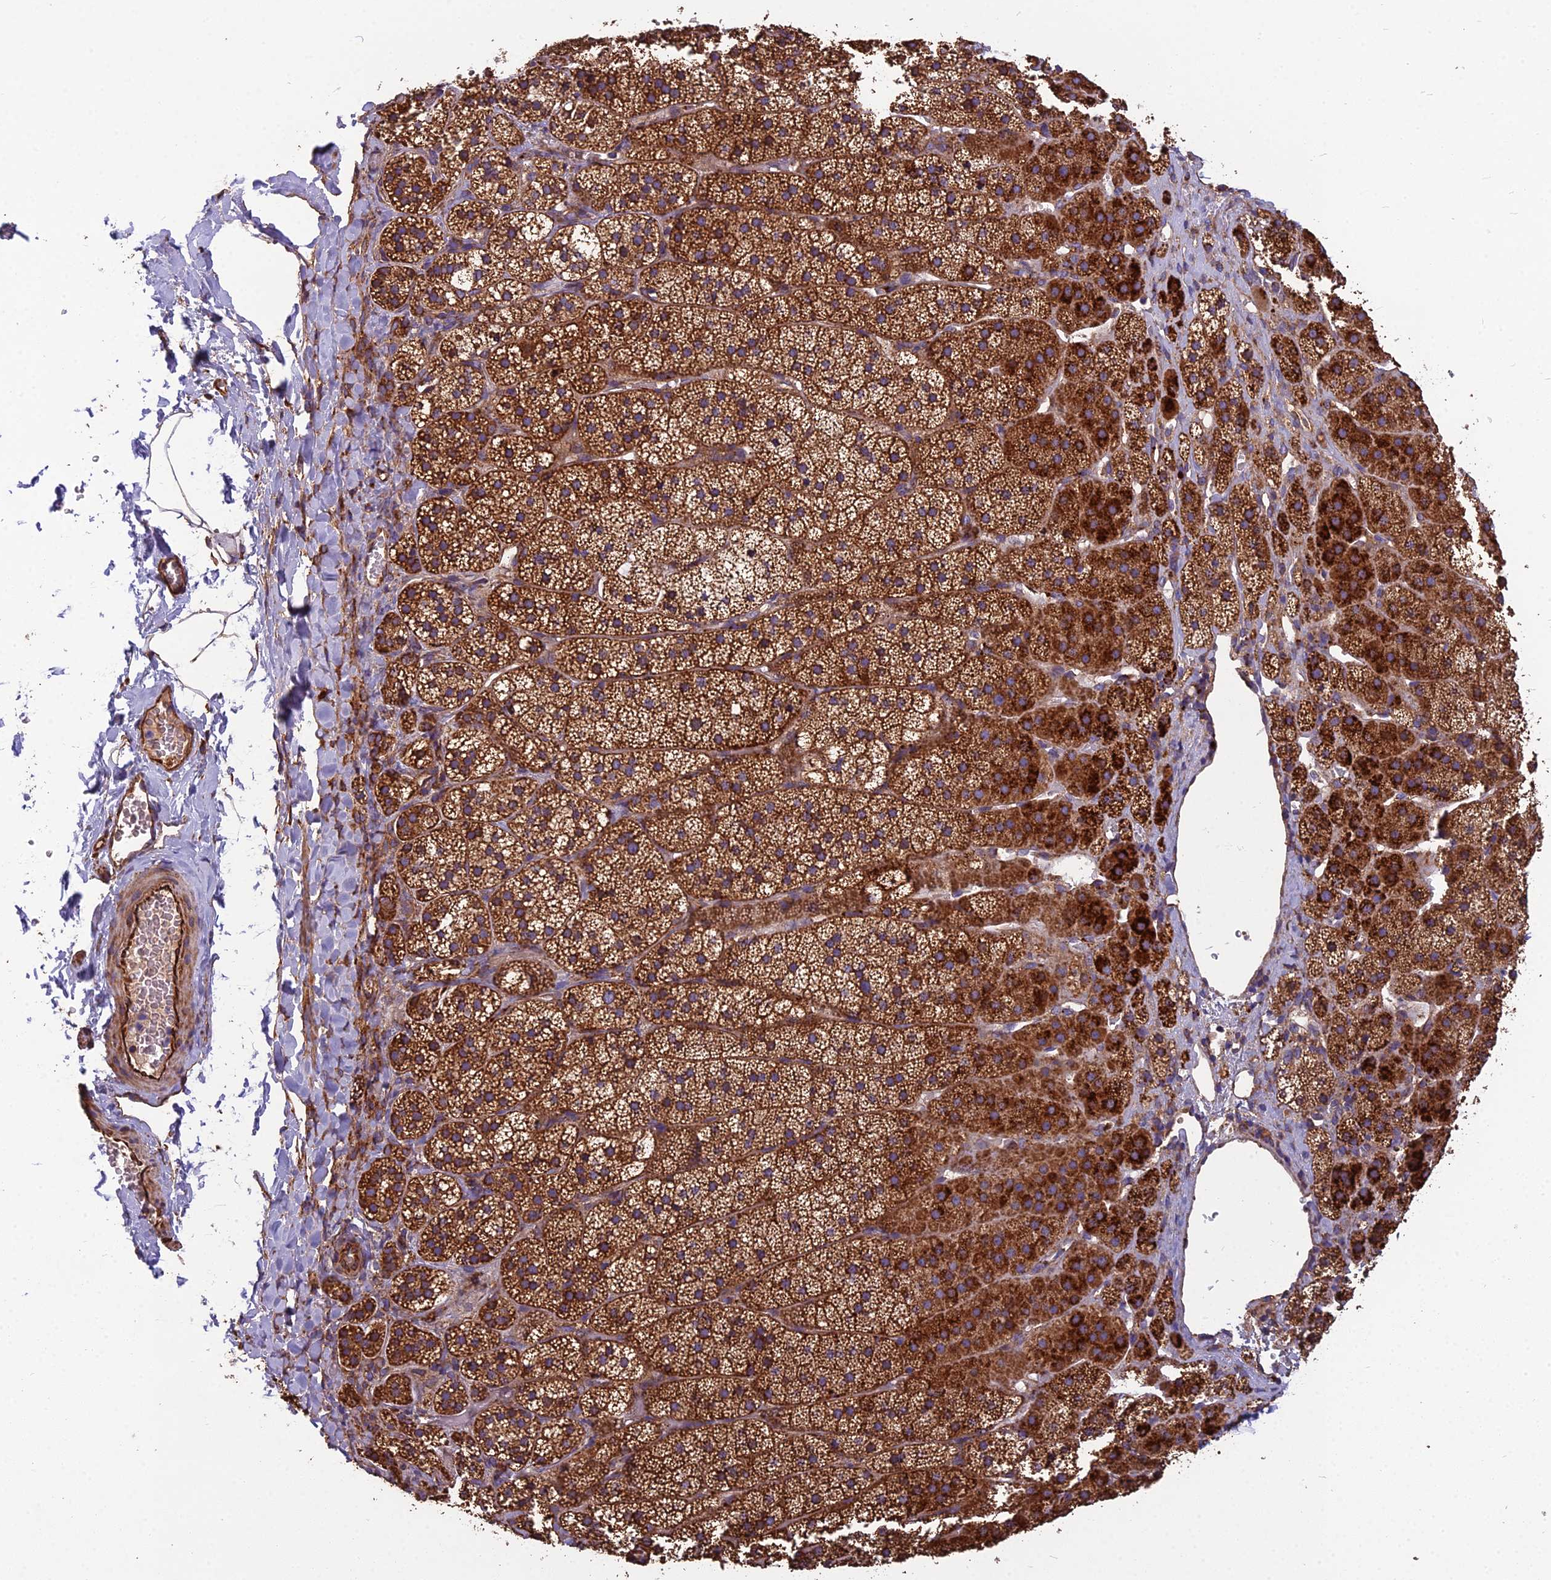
{"staining": {"intensity": "strong", "quantity": ">75%", "location": "cytoplasmic/membranous"}, "tissue": "adrenal gland", "cell_type": "Glandular cells", "image_type": "normal", "snomed": [{"axis": "morphology", "description": "Normal tissue, NOS"}, {"axis": "topography", "description": "Adrenal gland"}], "caption": "High-power microscopy captured an immunohistochemistry image of normal adrenal gland, revealing strong cytoplasmic/membranous positivity in about >75% of glandular cells. (Brightfield microscopy of DAB IHC at high magnification).", "gene": "SPDL1", "patient": {"sex": "female", "age": 44}}